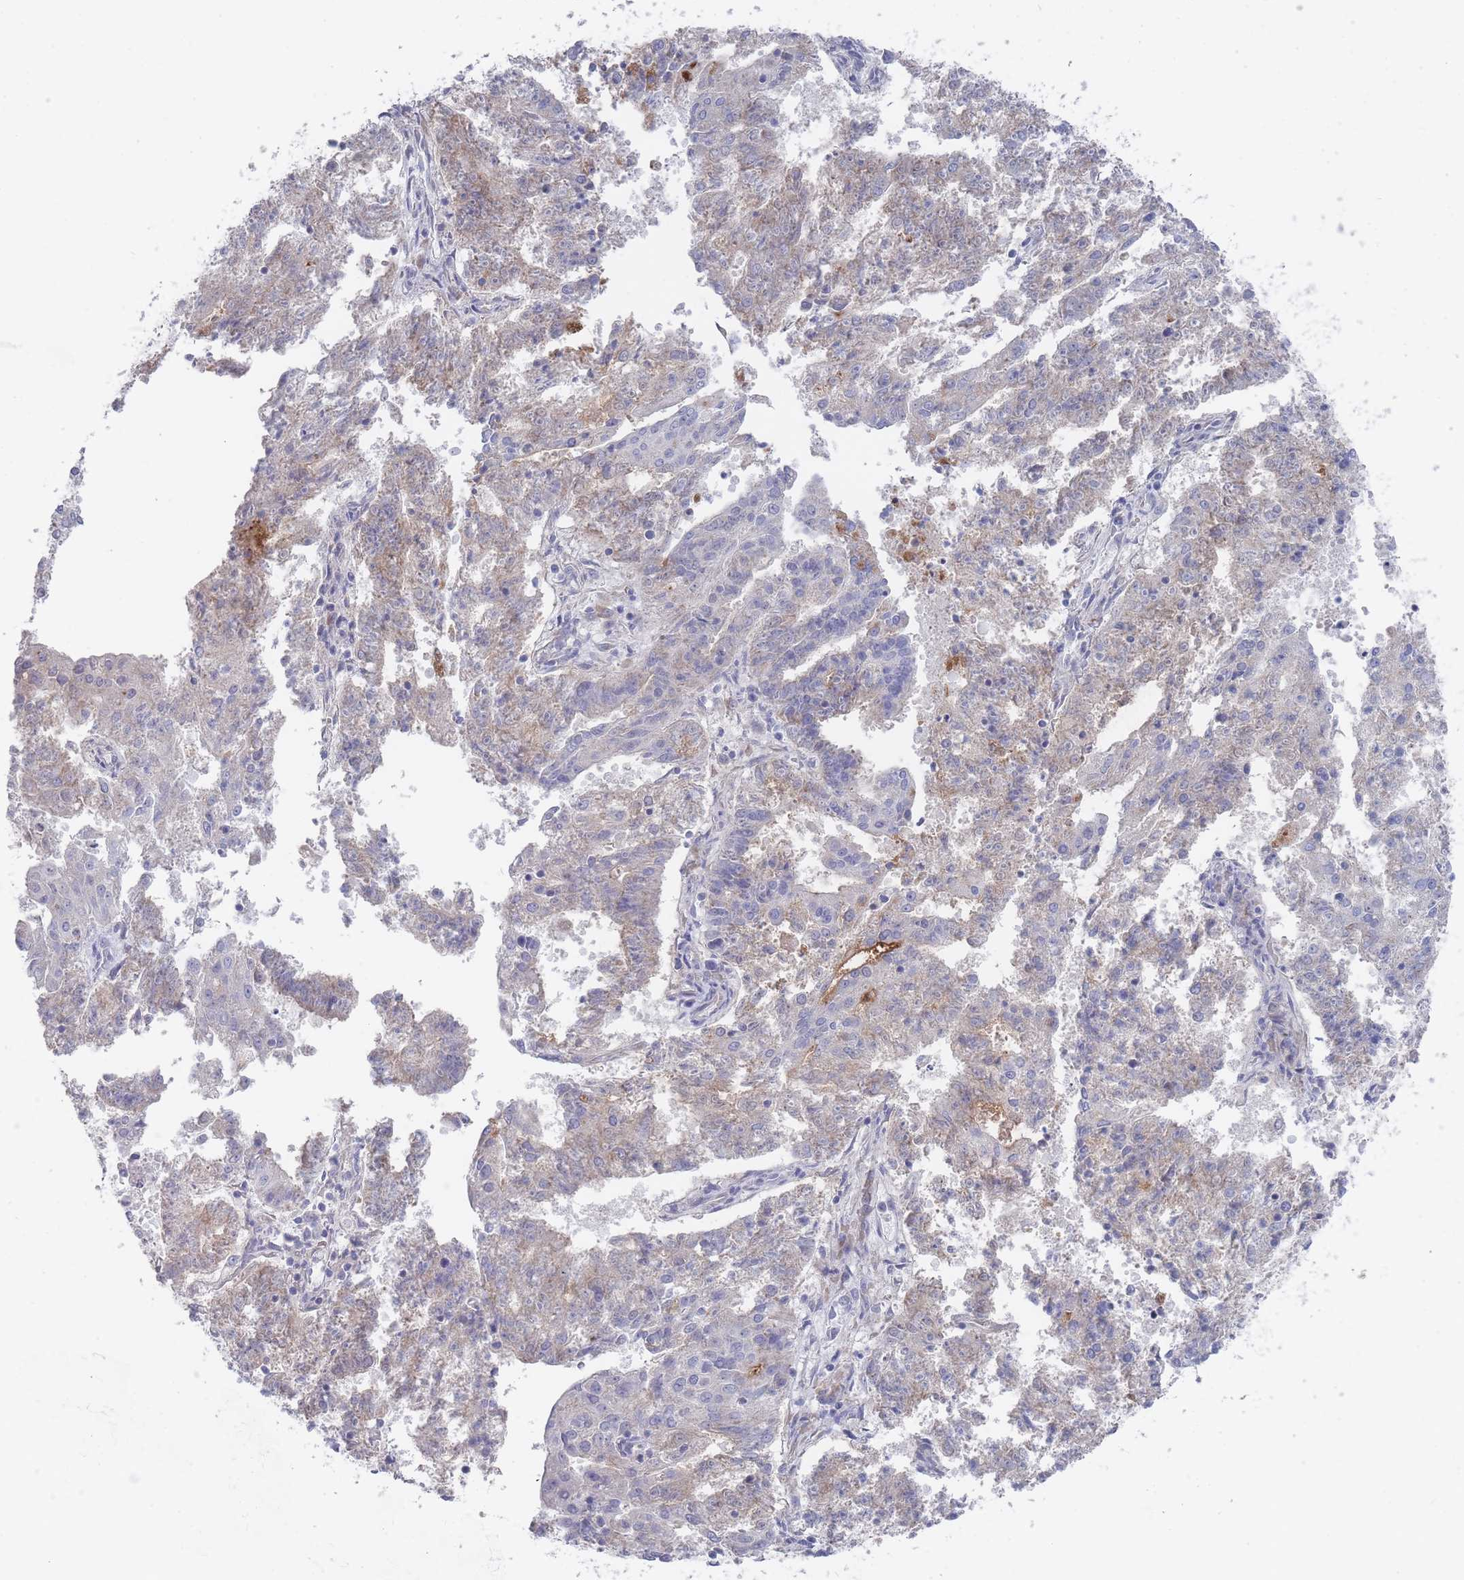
{"staining": {"intensity": "negative", "quantity": "none", "location": "none"}, "tissue": "endometrial cancer", "cell_type": "Tumor cells", "image_type": "cancer", "snomed": [{"axis": "morphology", "description": "Adenocarcinoma, NOS"}, {"axis": "topography", "description": "Endometrium"}], "caption": "Tumor cells show no significant positivity in endometrial cancer (adenocarcinoma).", "gene": "PIGU", "patient": {"sex": "female", "age": 82}}